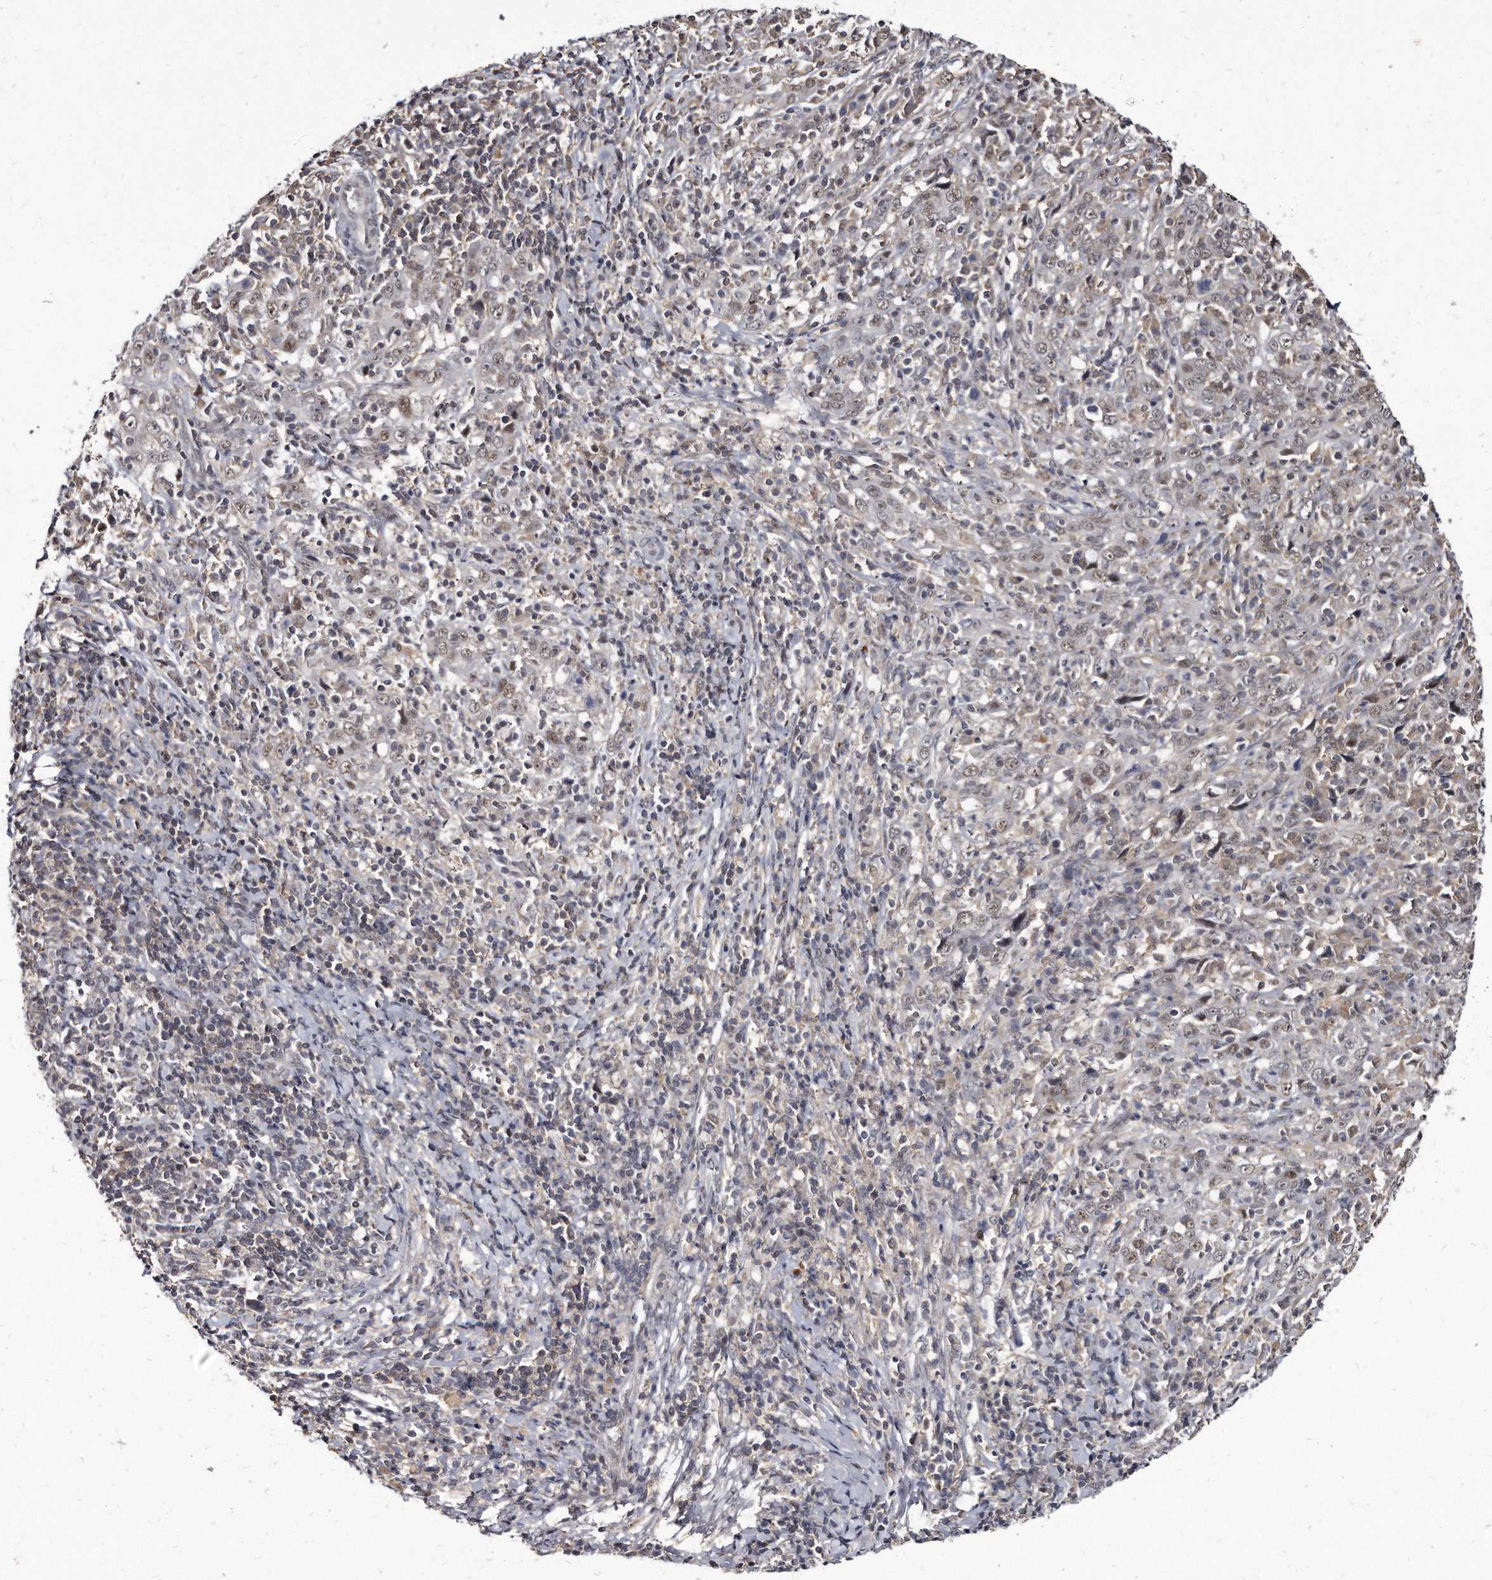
{"staining": {"intensity": "weak", "quantity": ">75%", "location": "nuclear"}, "tissue": "cervical cancer", "cell_type": "Tumor cells", "image_type": "cancer", "snomed": [{"axis": "morphology", "description": "Squamous cell carcinoma, NOS"}, {"axis": "topography", "description": "Cervix"}], "caption": "This is an image of immunohistochemistry (IHC) staining of cervical cancer, which shows weak expression in the nuclear of tumor cells.", "gene": "KLHDC3", "patient": {"sex": "female", "age": 46}}